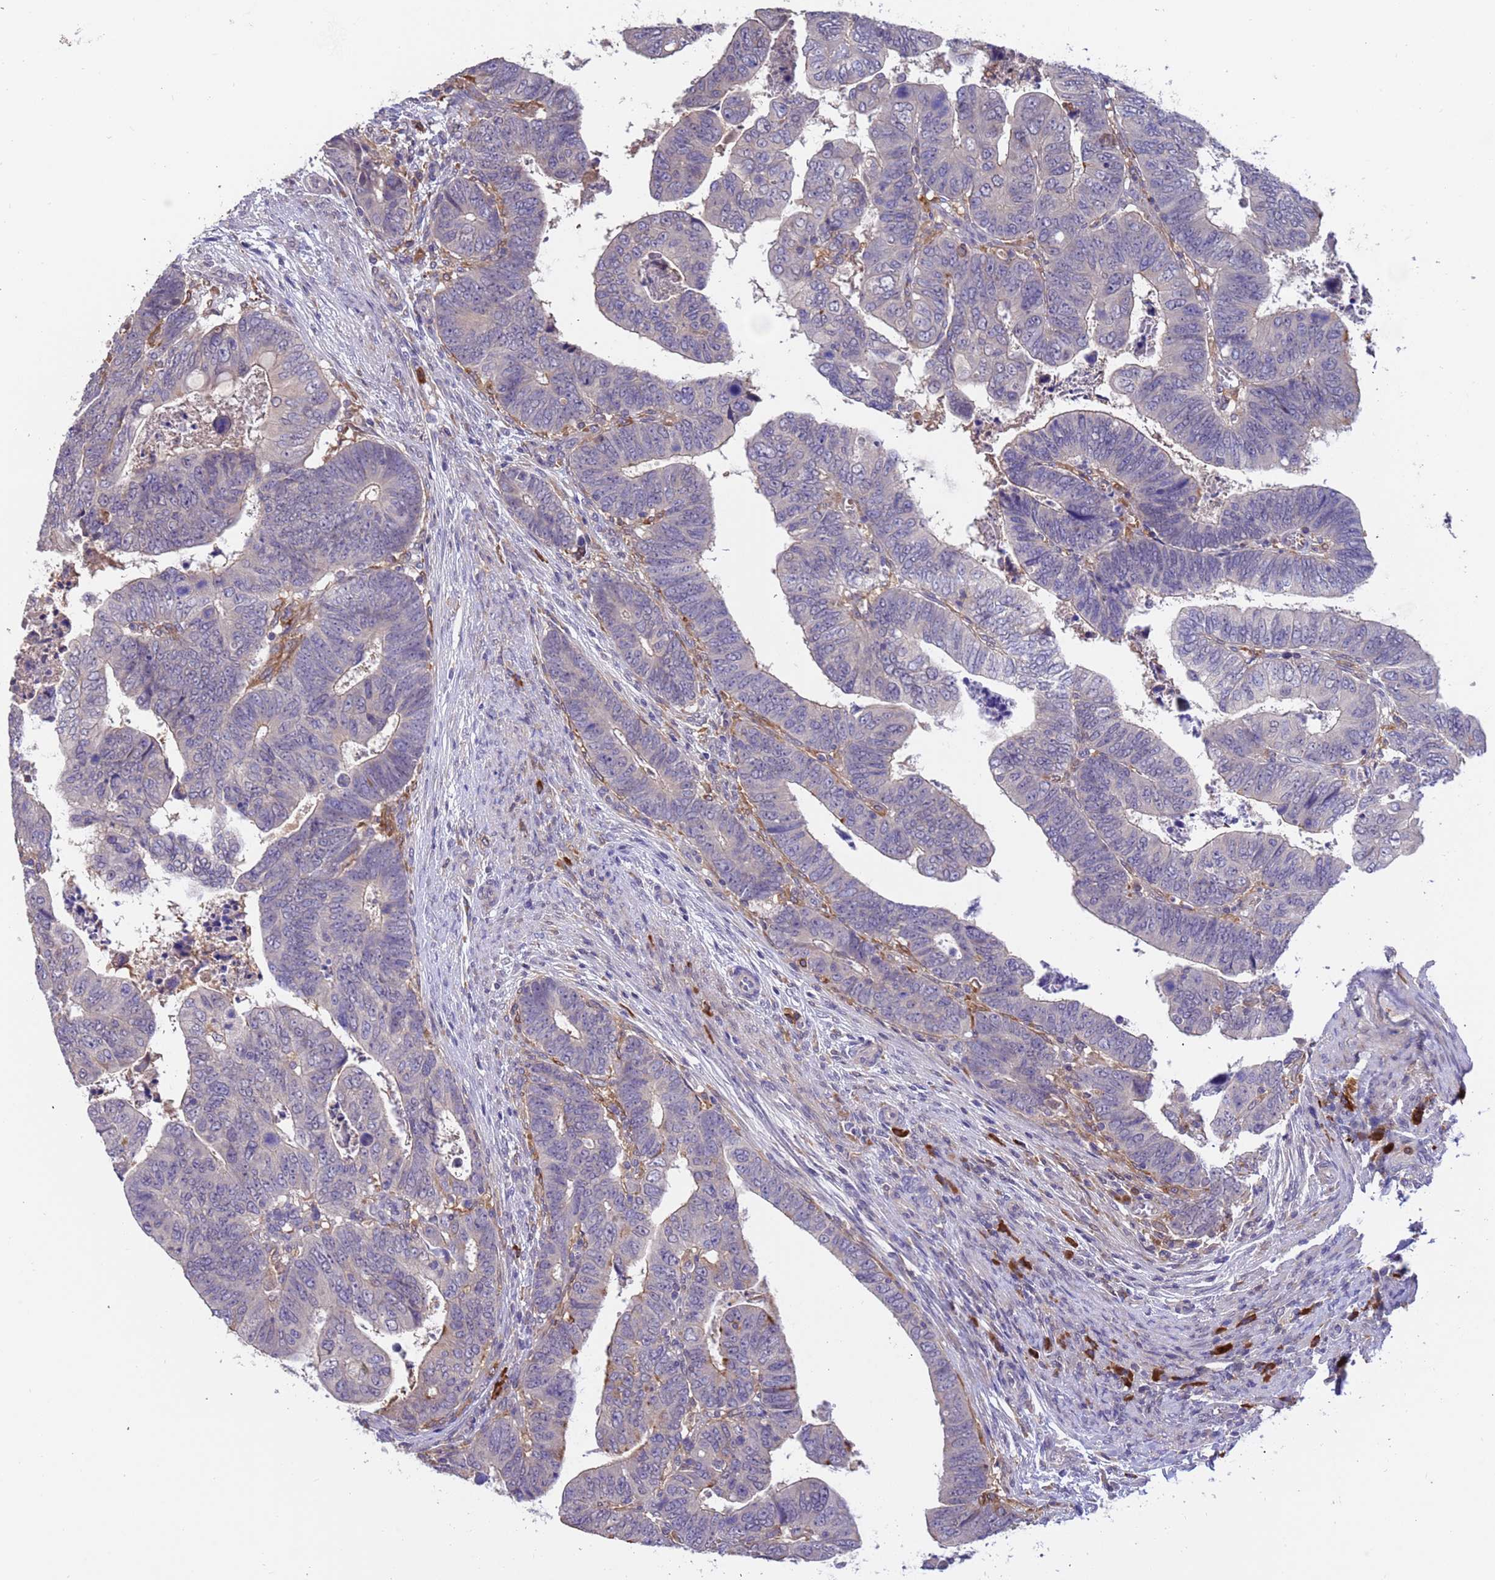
{"staining": {"intensity": "negative", "quantity": "none", "location": "none"}, "tissue": "colorectal cancer", "cell_type": "Tumor cells", "image_type": "cancer", "snomed": [{"axis": "morphology", "description": "Normal tissue, NOS"}, {"axis": "morphology", "description": "Adenocarcinoma, NOS"}, {"axis": "topography", "description": "Rectum"}], "caption": "Colorectal adenocarcinoma was stained to show a protein in brown. There is no significant staining in tumor cells.", "gene": "AMPD3", "patient": {"sex": "female", "age": 65}}